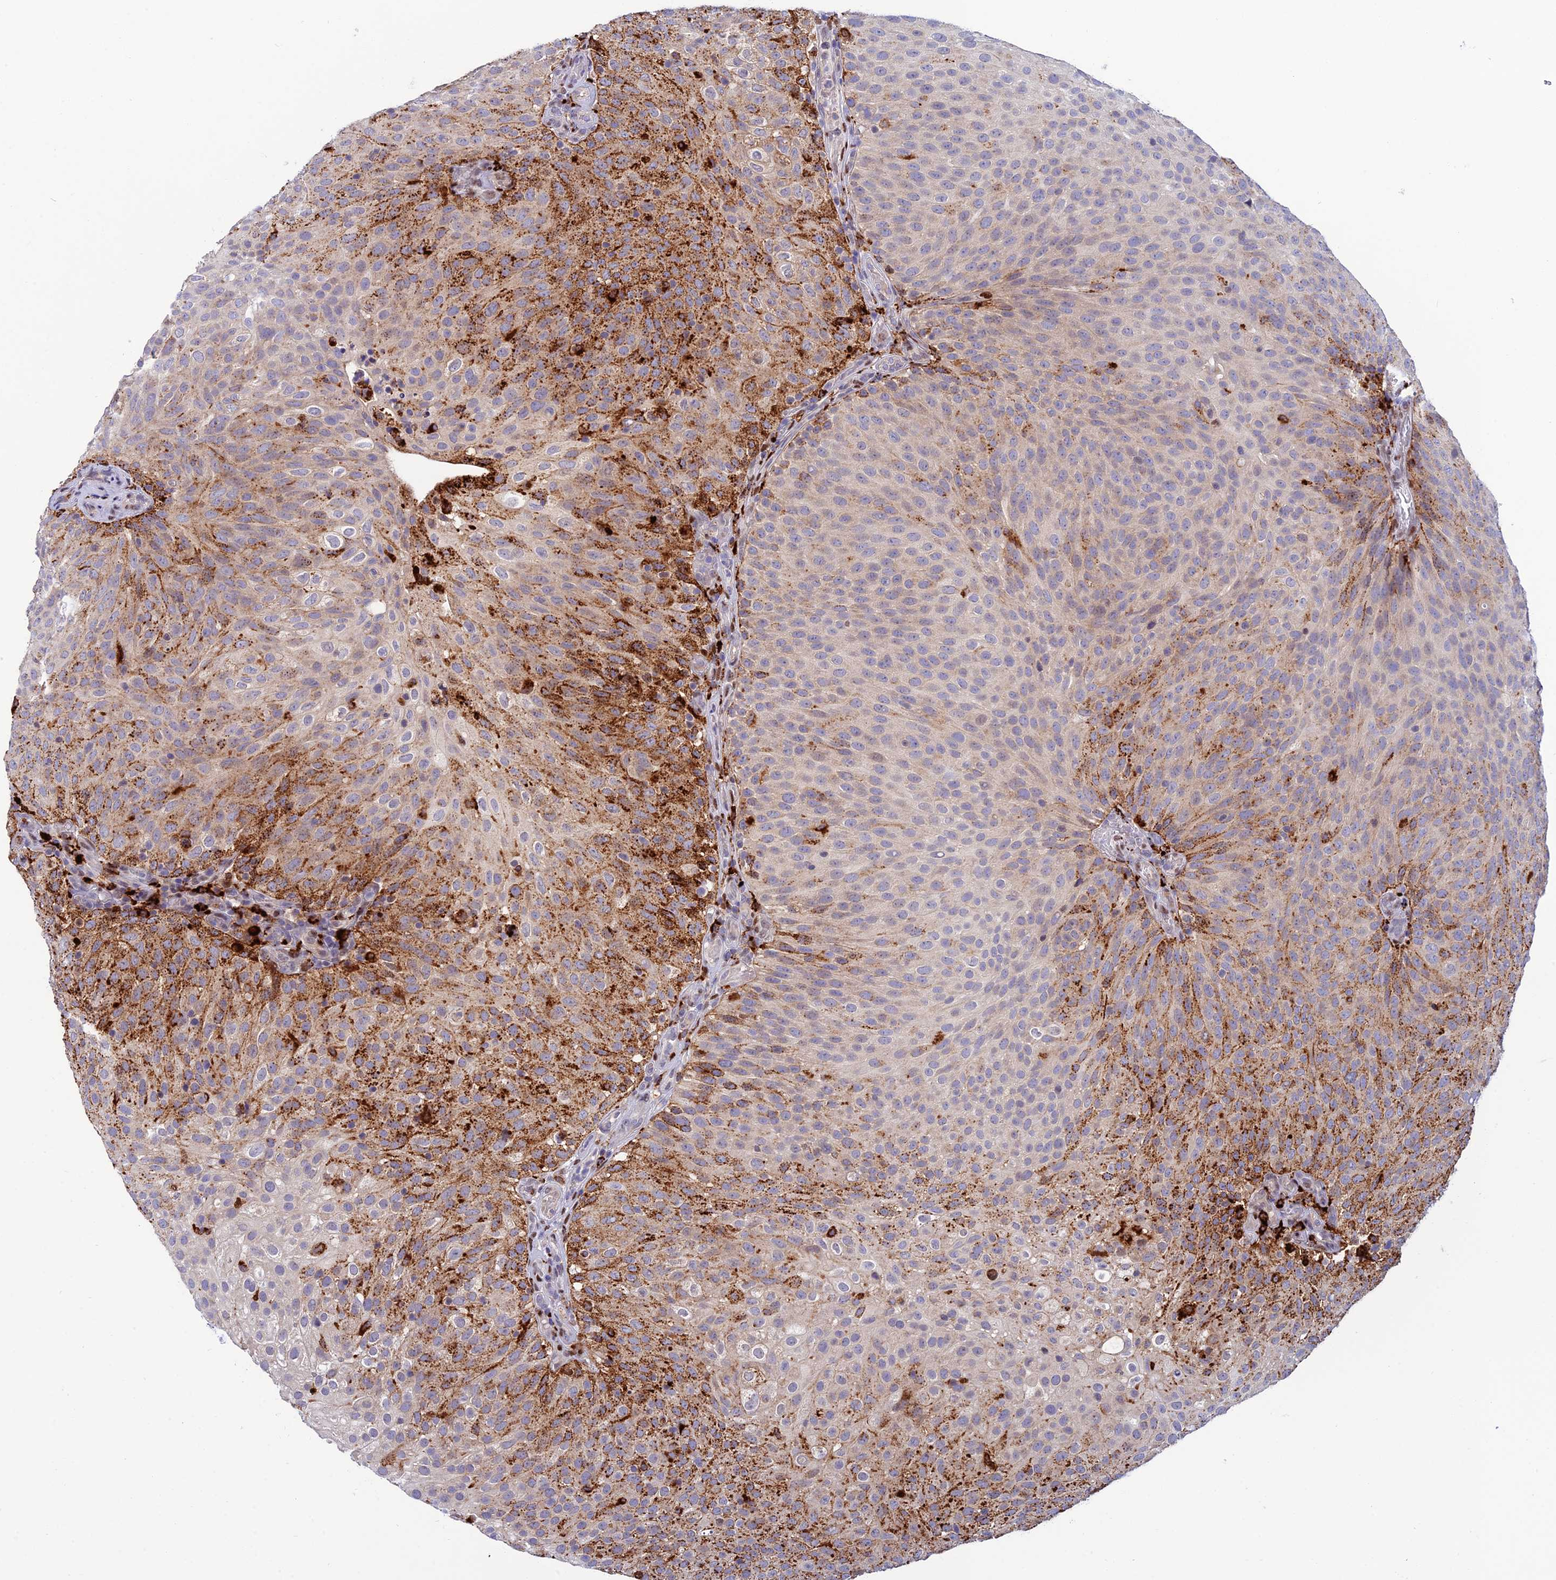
{"staining": {"intensity": "moderate", "quantity": "25%-75%", "location": "cytoplasmic/membranous"}, "tissue": "urothelial cancer", "cell_type": "Tumor cells", "image_type": "cancer", "snomed": [{"axis": "morphology", "description": "Urothelial carcinoma, Low grade"}, {"axis": "topography", "description": "Urinary bladder"}], "caption": "This is a micrograph of IHC staining of urothelial cancer, which shows moderate expression in the cytoplasmic/membranous of tumor cells.", "gene": "HIC1", "patient": {"sex": "male", "age": 78}}